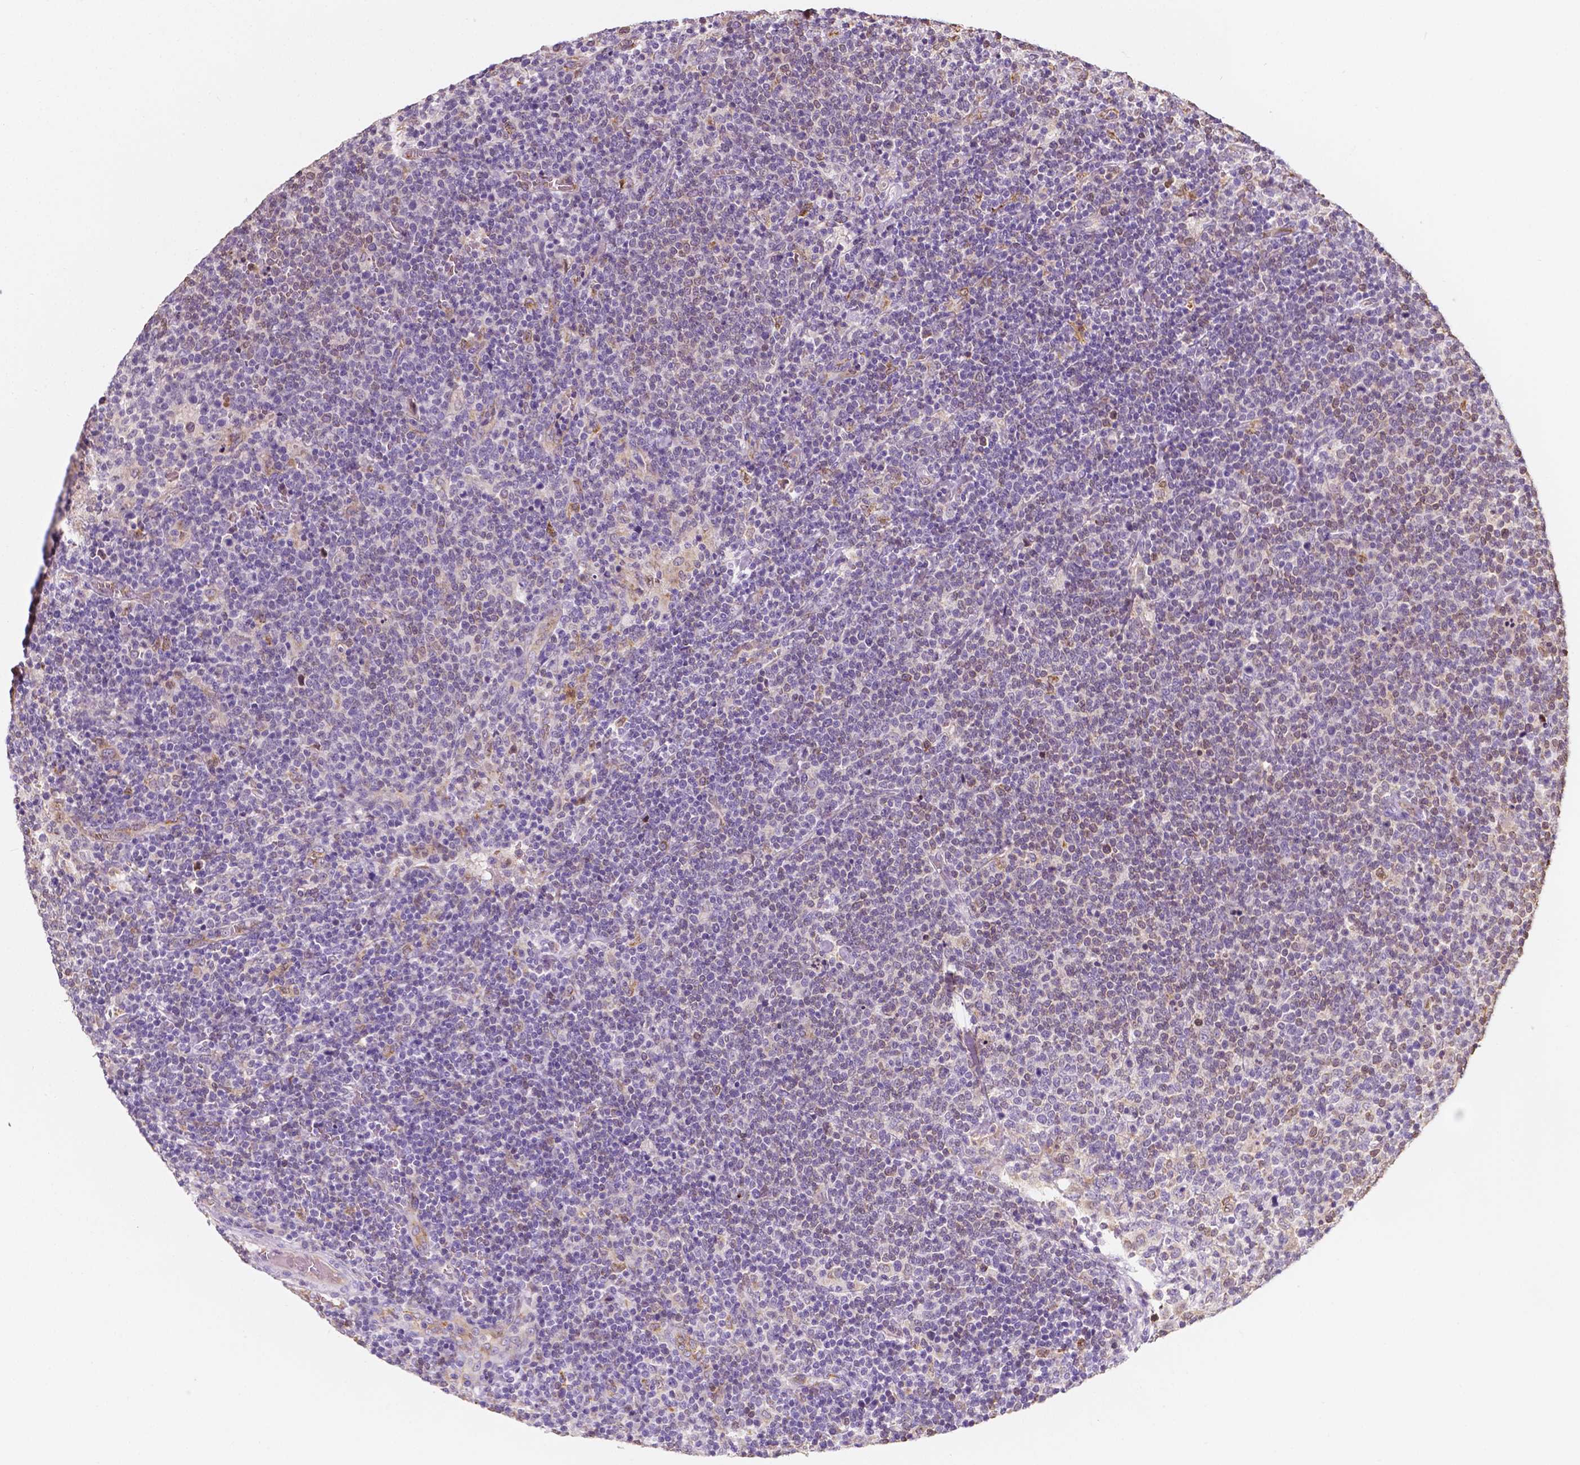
{"staining": {"intensity": "negative", "quantity": "none", "location": "none"}, "tissue": "lymphoma", "cell_type": "Tumor cells", "image_type": "cancer", "snomed": [{"axis": "morphology", "description": "Malignant lymphoma, non-Hodgkin's type, High grade"}, {"axis": "topography", "description": "Lymph node"}], "caption": "The immunohistochemistry histopathology image has no significant expression in tumor cells of high-grade malignant lymphoma, non-Hodgkin's type tissue.", "gene": "SLC22A4", "patient": {"sex": "male", "age": 61}}